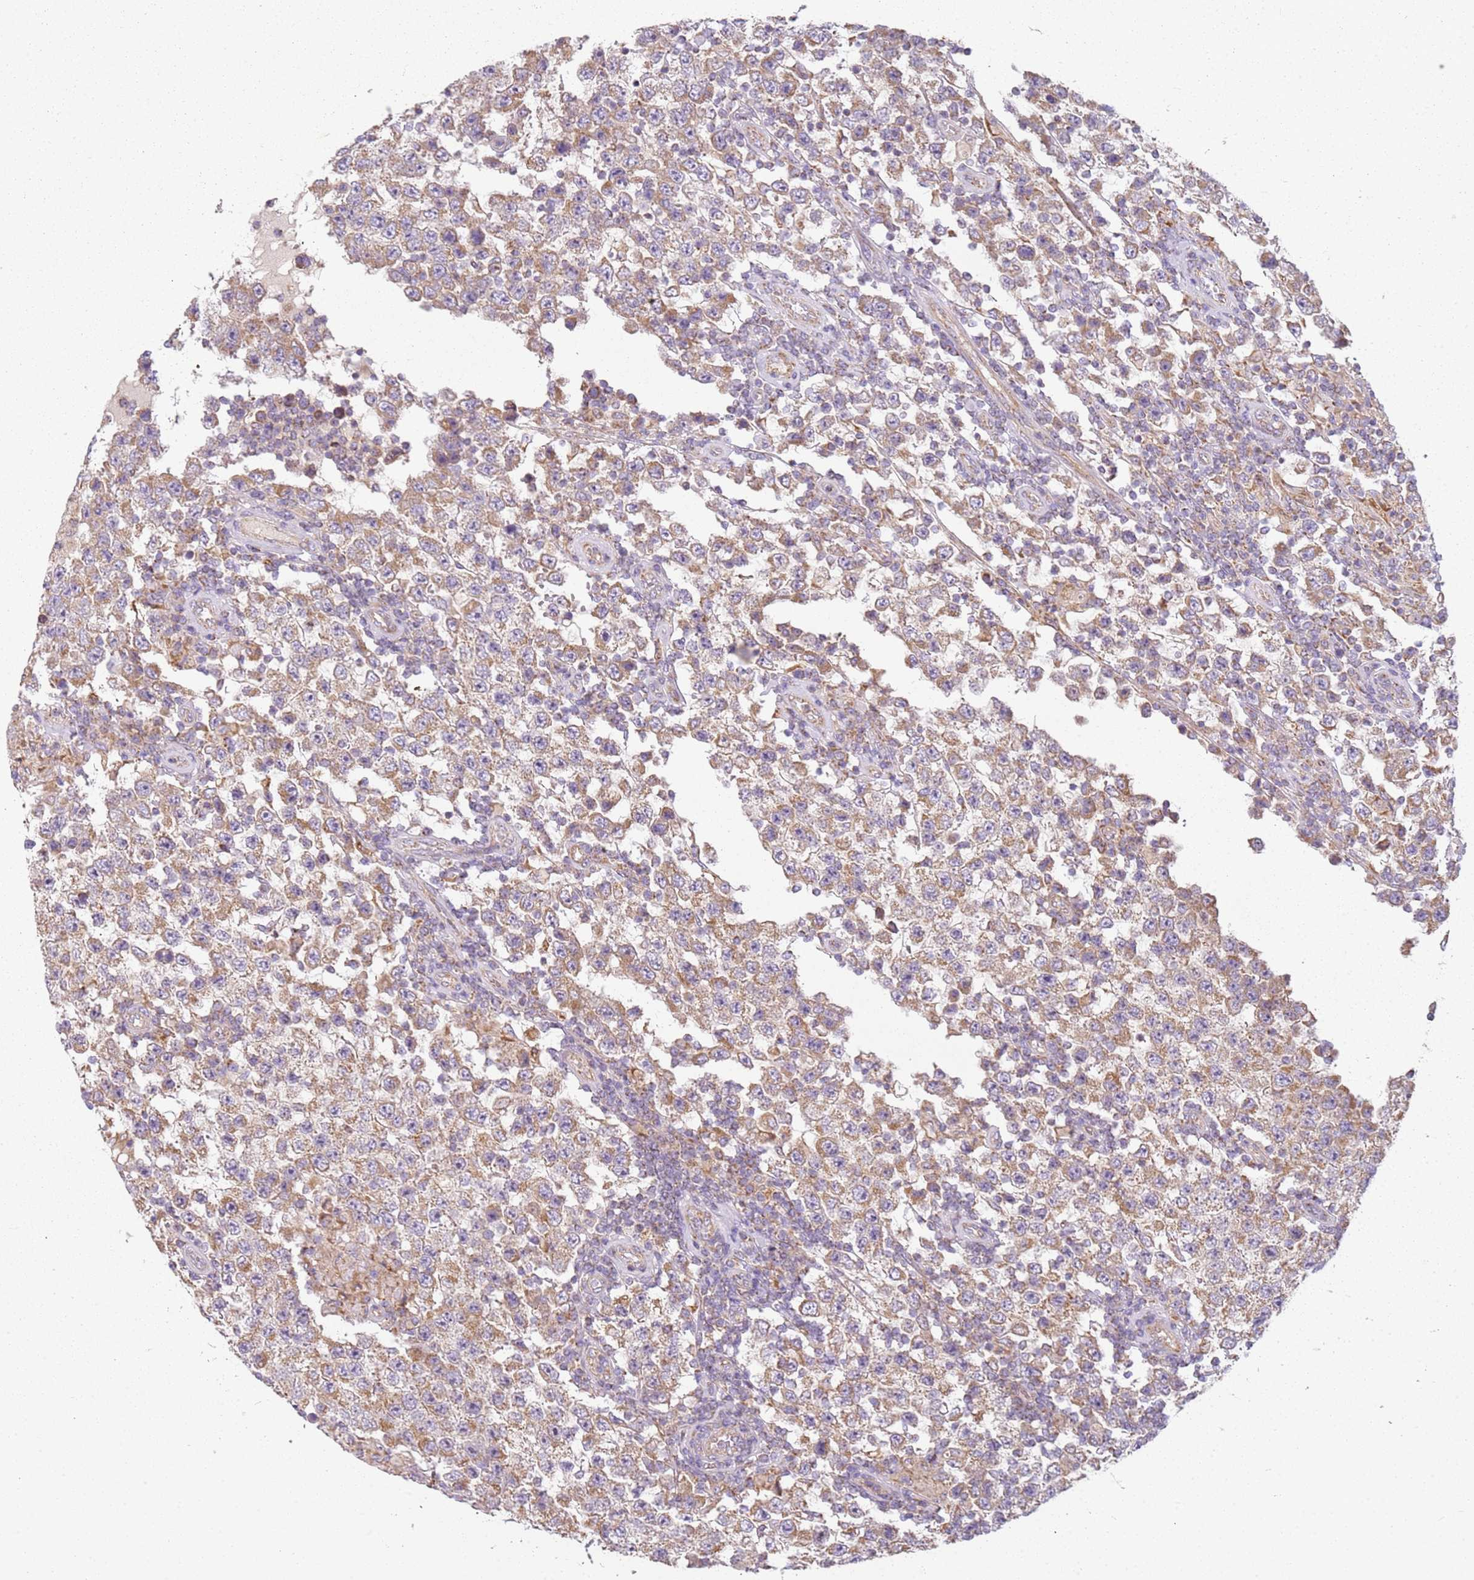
{"staining": {"intensity": "weak", "quantity": ">75%", "location": "cytoplasmic/membranous"}, "tissue": "testis cancer", "cell_type": "Tumor cells", "image_type": "cancer", "snomed": [{"axis": "morphology", "description": "Normal tissue, NOS"}, {"axis": "morphology", "description": "Urothelial carcinoma, High grade"}, {"axis": "morphology", "description": "Seminoma, NOS"}, {"axis": "morphology", "description": "Carcinoma, Embryonal, NOS"}, {"axis": "topography", "description": "Urinary bladder"}, {"axis": "topography", "description": "Testis"}], "caption": "A low amount of weak cytoplasmic/membranous staining is appreciated in about >75% of tumor cells in testis cancer (embryonal carcinoma) tissue. (brown staining indicates protein expression, while blue staining denotes nuclei).", "gene": "TMEM200C", "patient": {"sex": "male", "age": 41}}